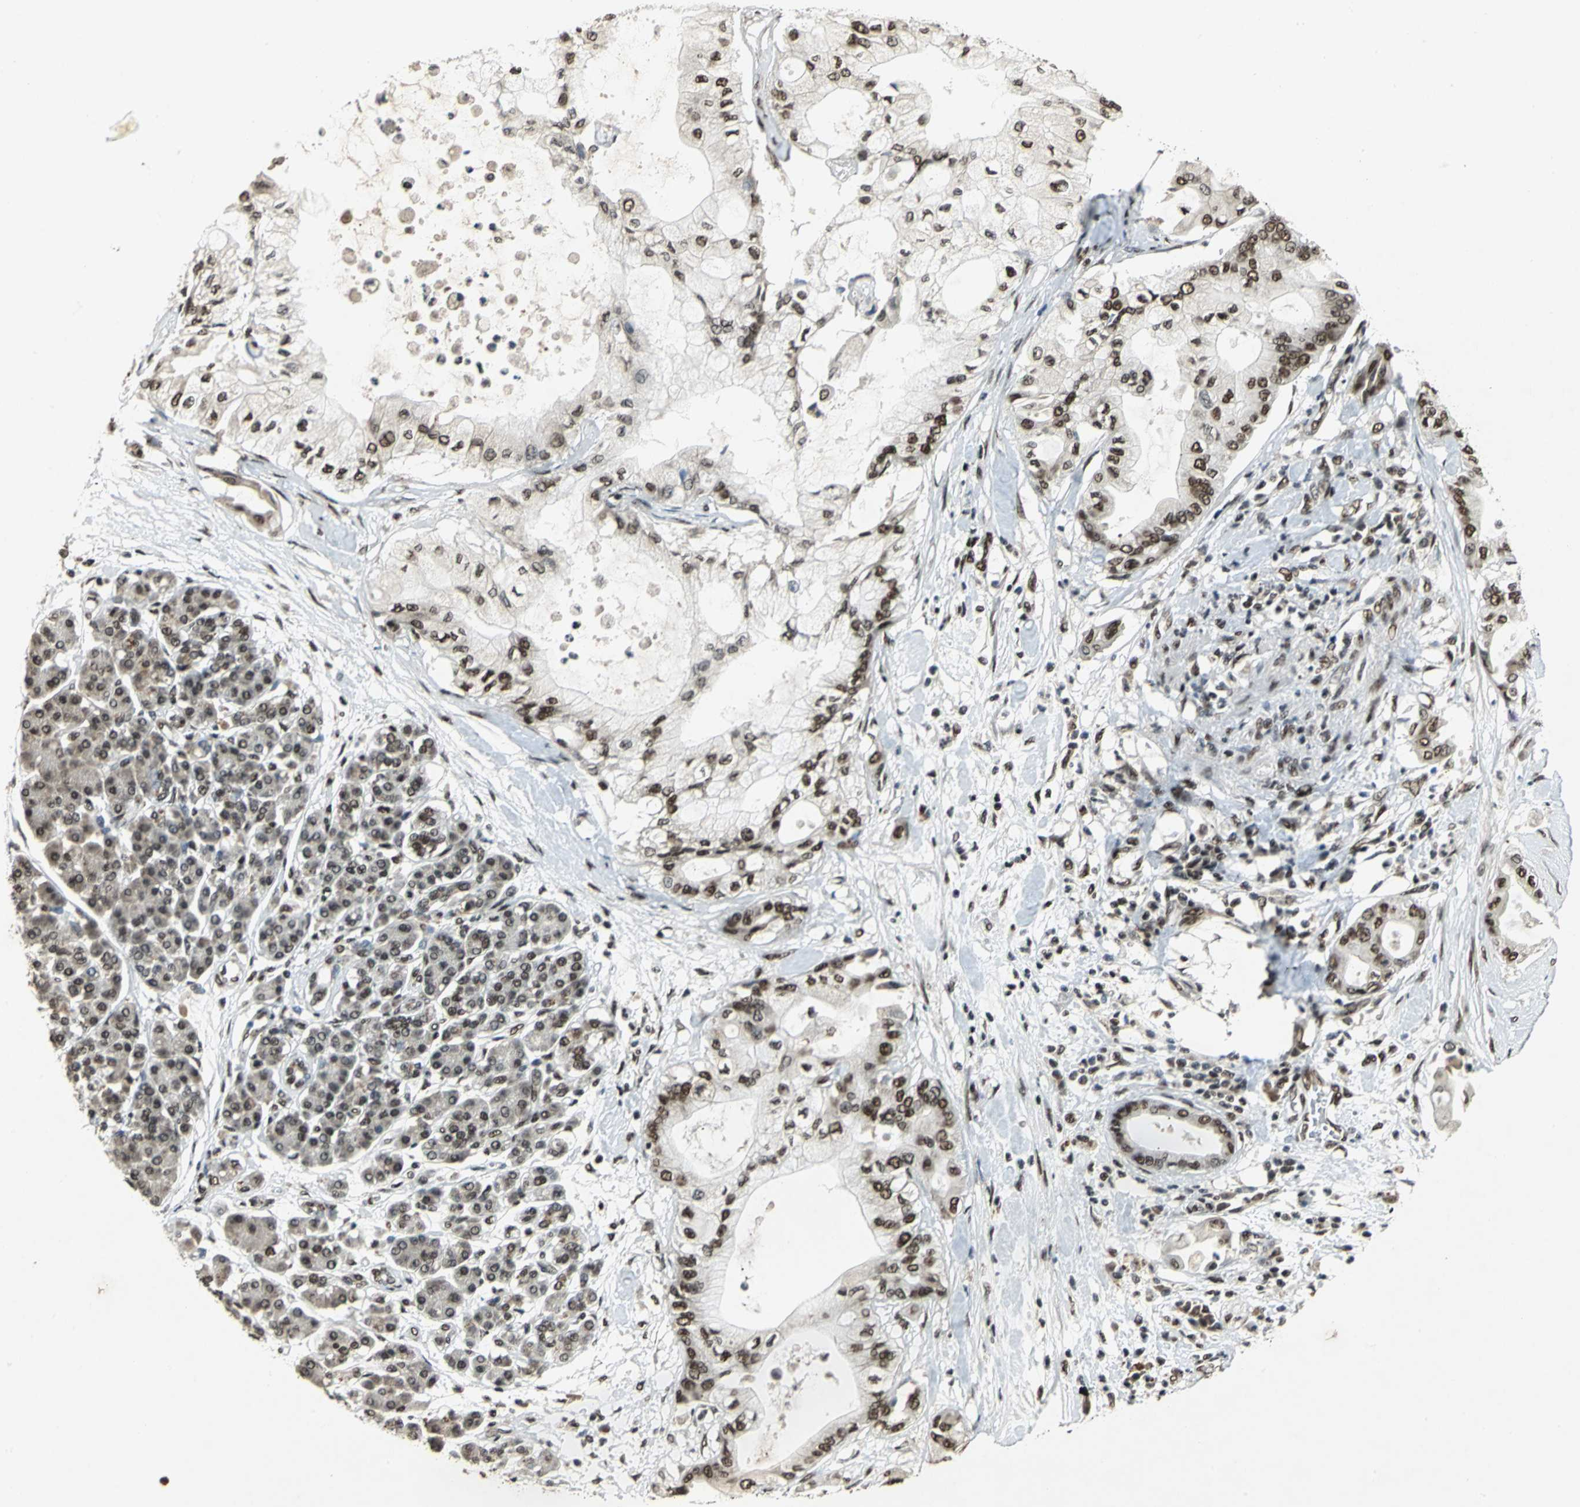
{"staining": {"intensity": "strong", "quantity": ">75%", "location": "nuclear"}, "tissue": "pancreatic cancer", "cell_type": "Tumor cells", "image_type": "cancer", "snomed": [{"axis": "morphology", "description": "Adenocarcinoma, NOS"}, {"axis": "morphology", "description": "Adenocarcinoma, metastatic, NOS"}, {"axis": "topography", "description": "Lymph node"}, {"axis": "topography", "description": "Pancreas"}, {"axis": "topography", "description": "Duodenum"}], "caption": "Pancreatic cancer (adenocarcinoma) stained for a protein demonstrates strong nuclear positivity in tumor cells.", "gene": "MTA2", "patient": {"sex": "female", "age": 64}}